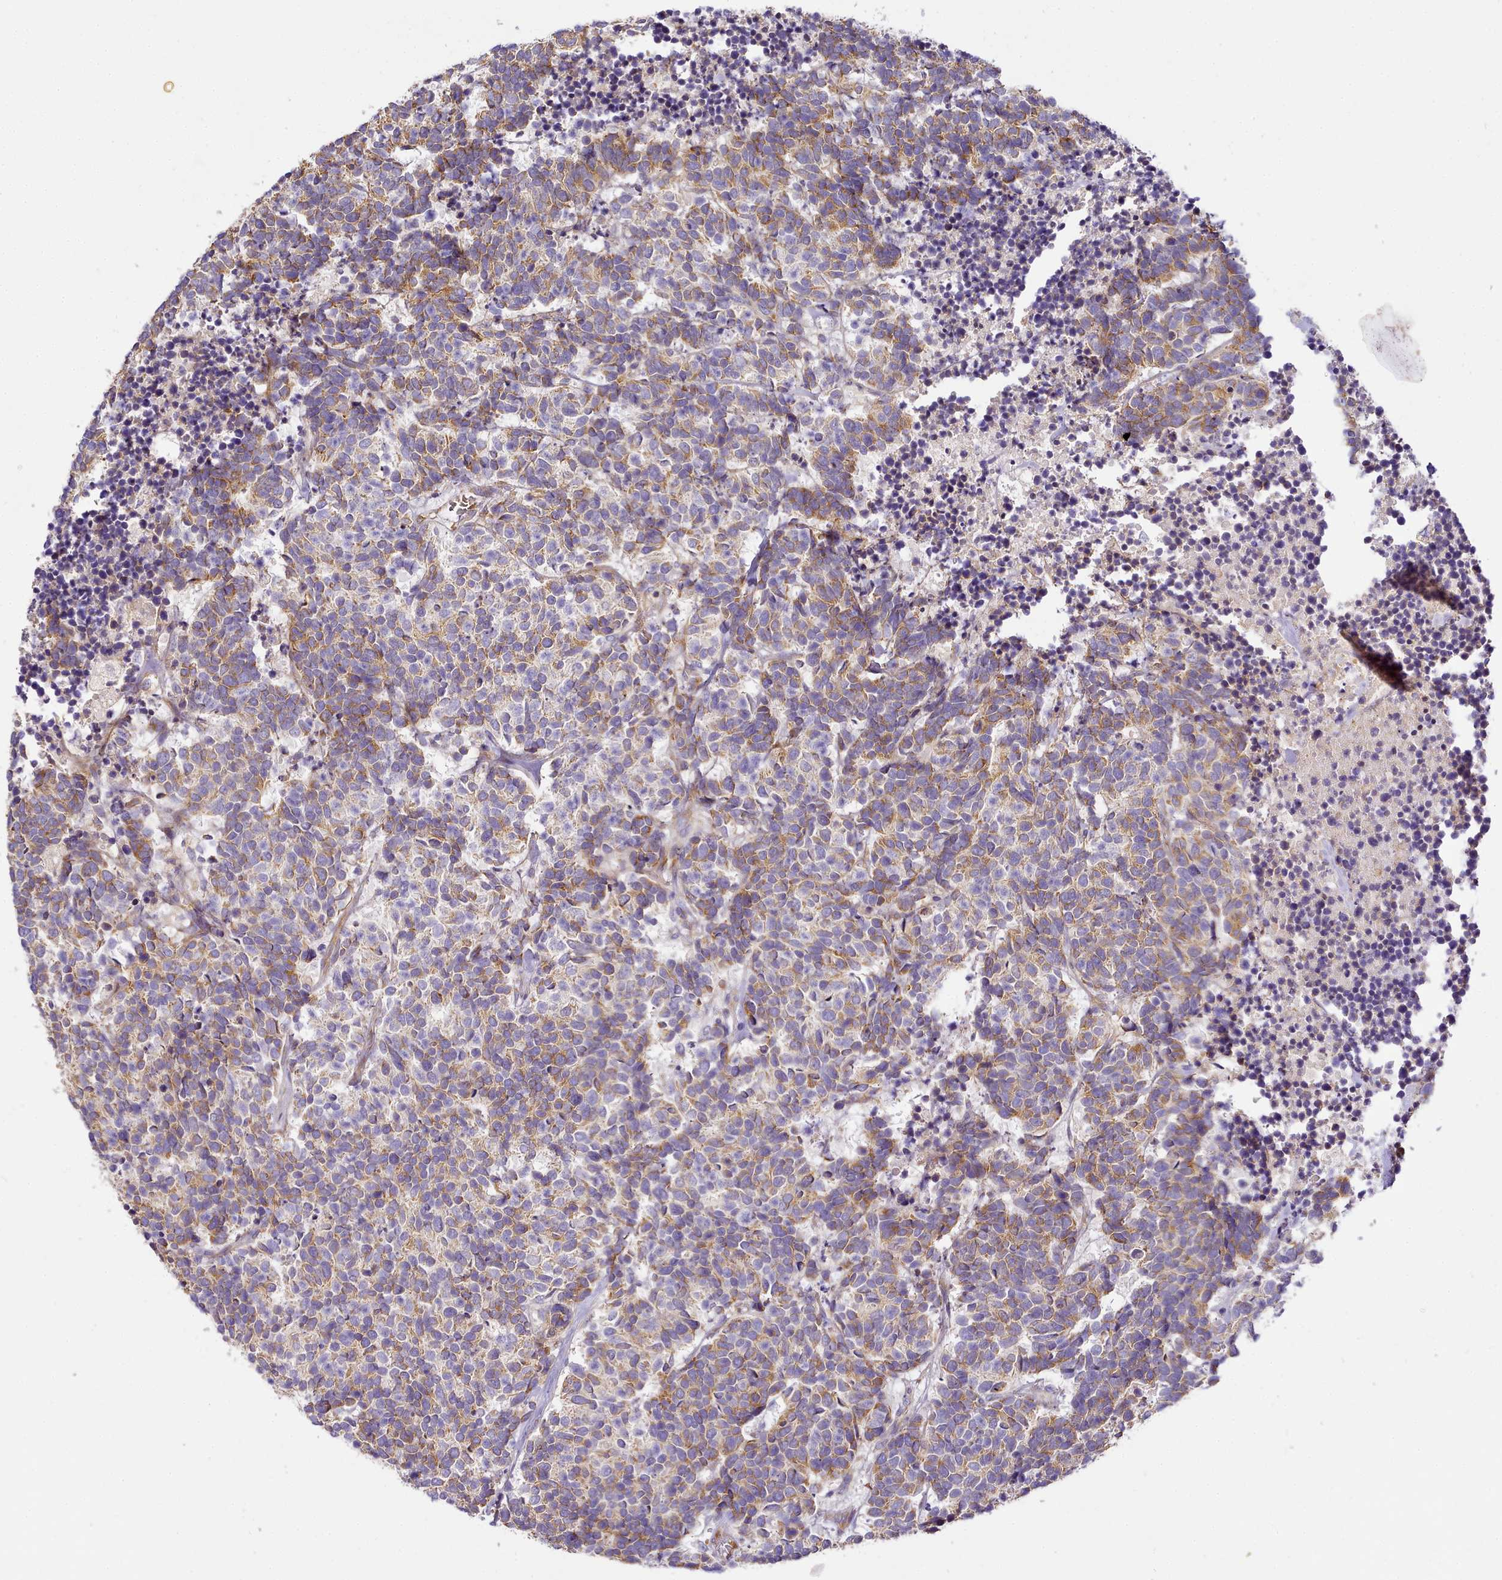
{"staining": {"intensity": "moderate", "quantity": "25%-75%", "location": "cytoplasmic/membranous"}, "tissue": "carcinoid", "cell_type": "Tumor cells", "image_type": "cancer", "snomed": [{"axis": "morphology", "description": "Carcinoma, NOS"}, {"axis": "morphology", "description": "Carcinoid, malignant, NOS"}, {"axis": "topography", "description": "Urinary bladder"}], "caption": "Protein expression by immunohistochemistry exhibits moderate cytoplasmic/membranous expression in about 25%-75% of tumor cells in carcinoid. Nuclei are stained in blue.", "gene": "NBPF1", "patient": {"sex": "male", "age": 57}}